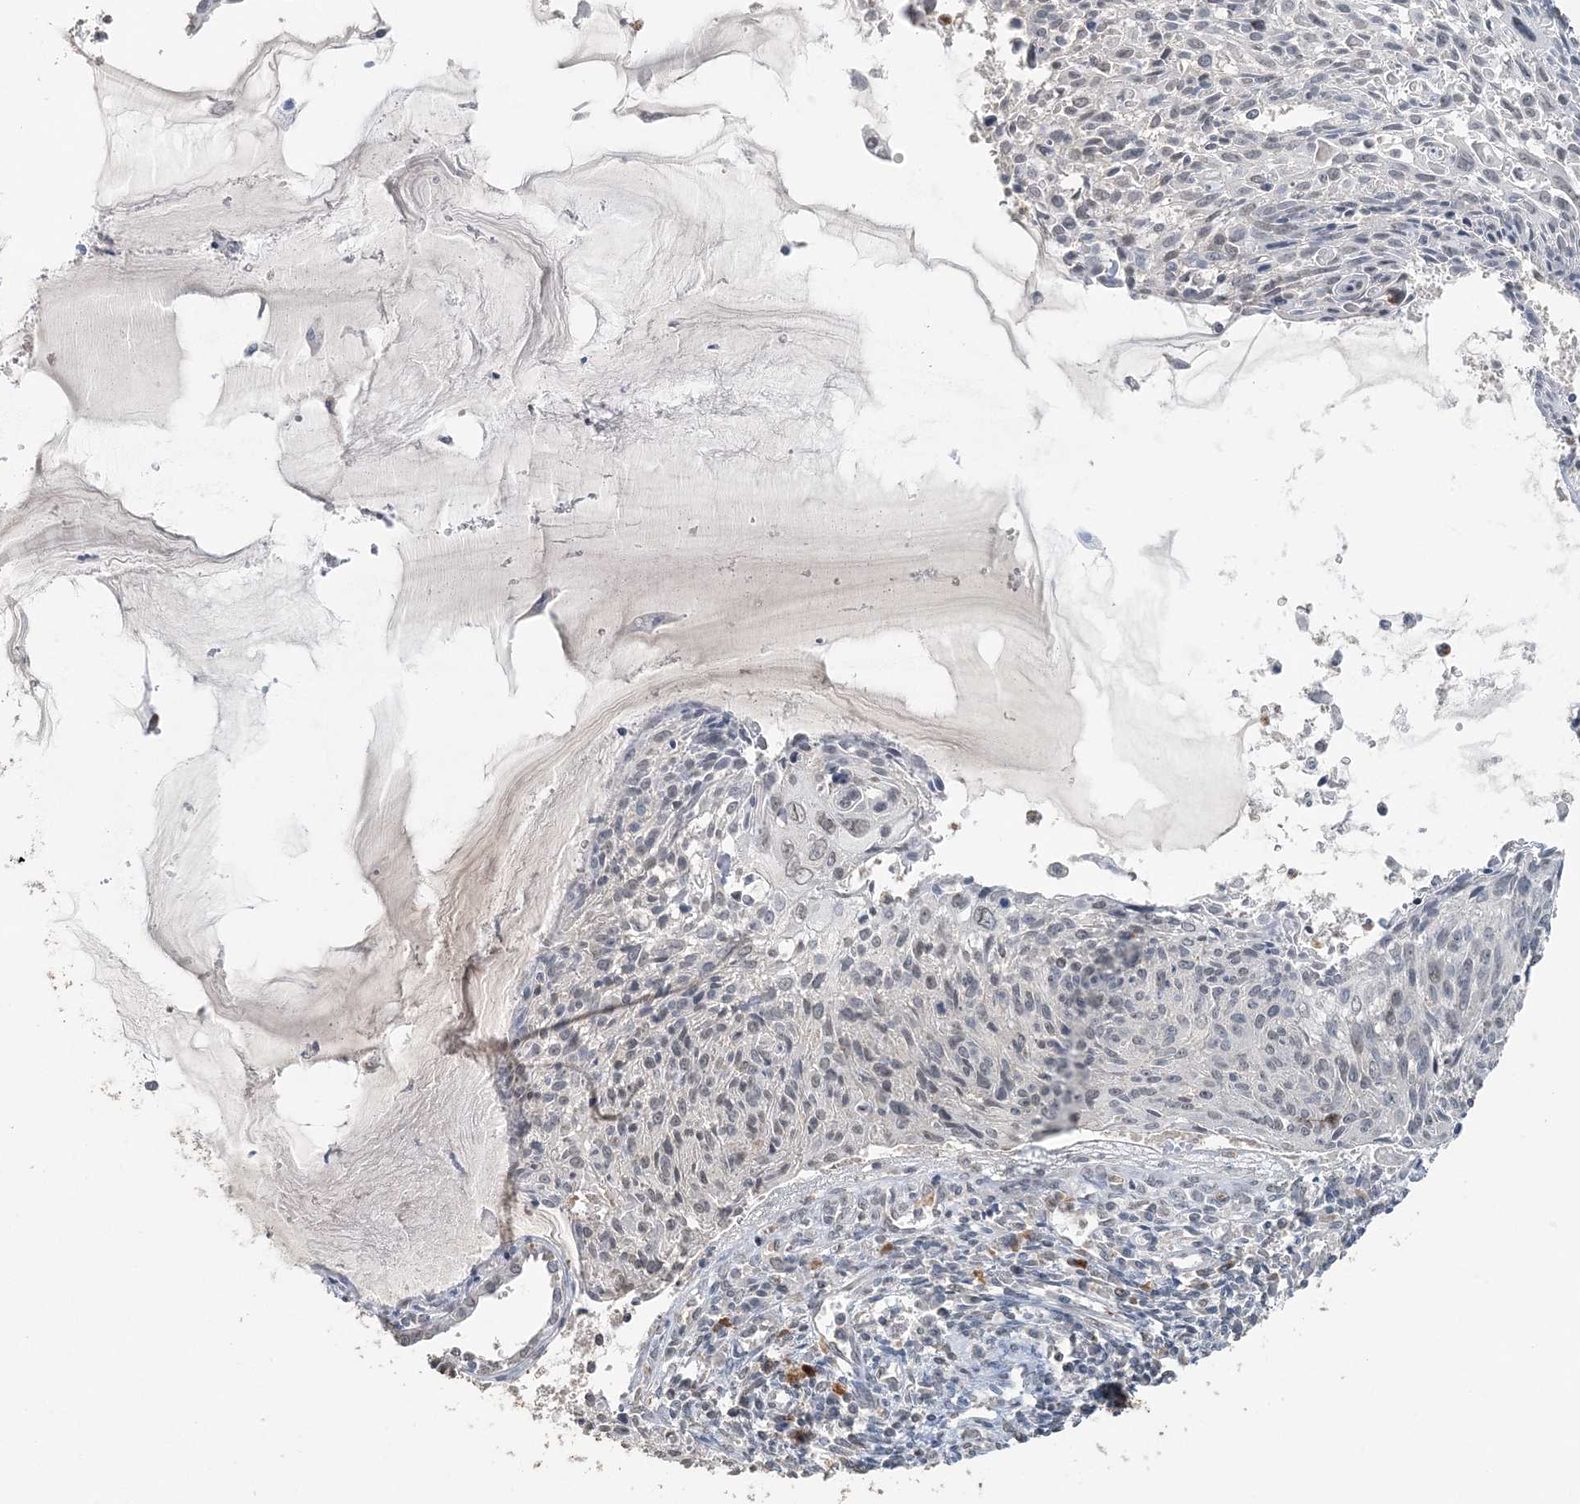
{"staining": {"intensity": "negative", "quantity": "none", "location": "none"}, "tissue": "cervical cancer", "cell_type": "Tumor cells", "image_type": "cancer", "snomed": [{"axis": "morphology", "description": "Squamous cell carcinoma, NOS"}, {"axis": "topography", "description": "Cervix"}], "caption": "Human cervical cancer stained for a protein using IHC displays no staining in tumor cells.", "gene": "FAM110A", "patient": {"sex": "female", "age": 51}}